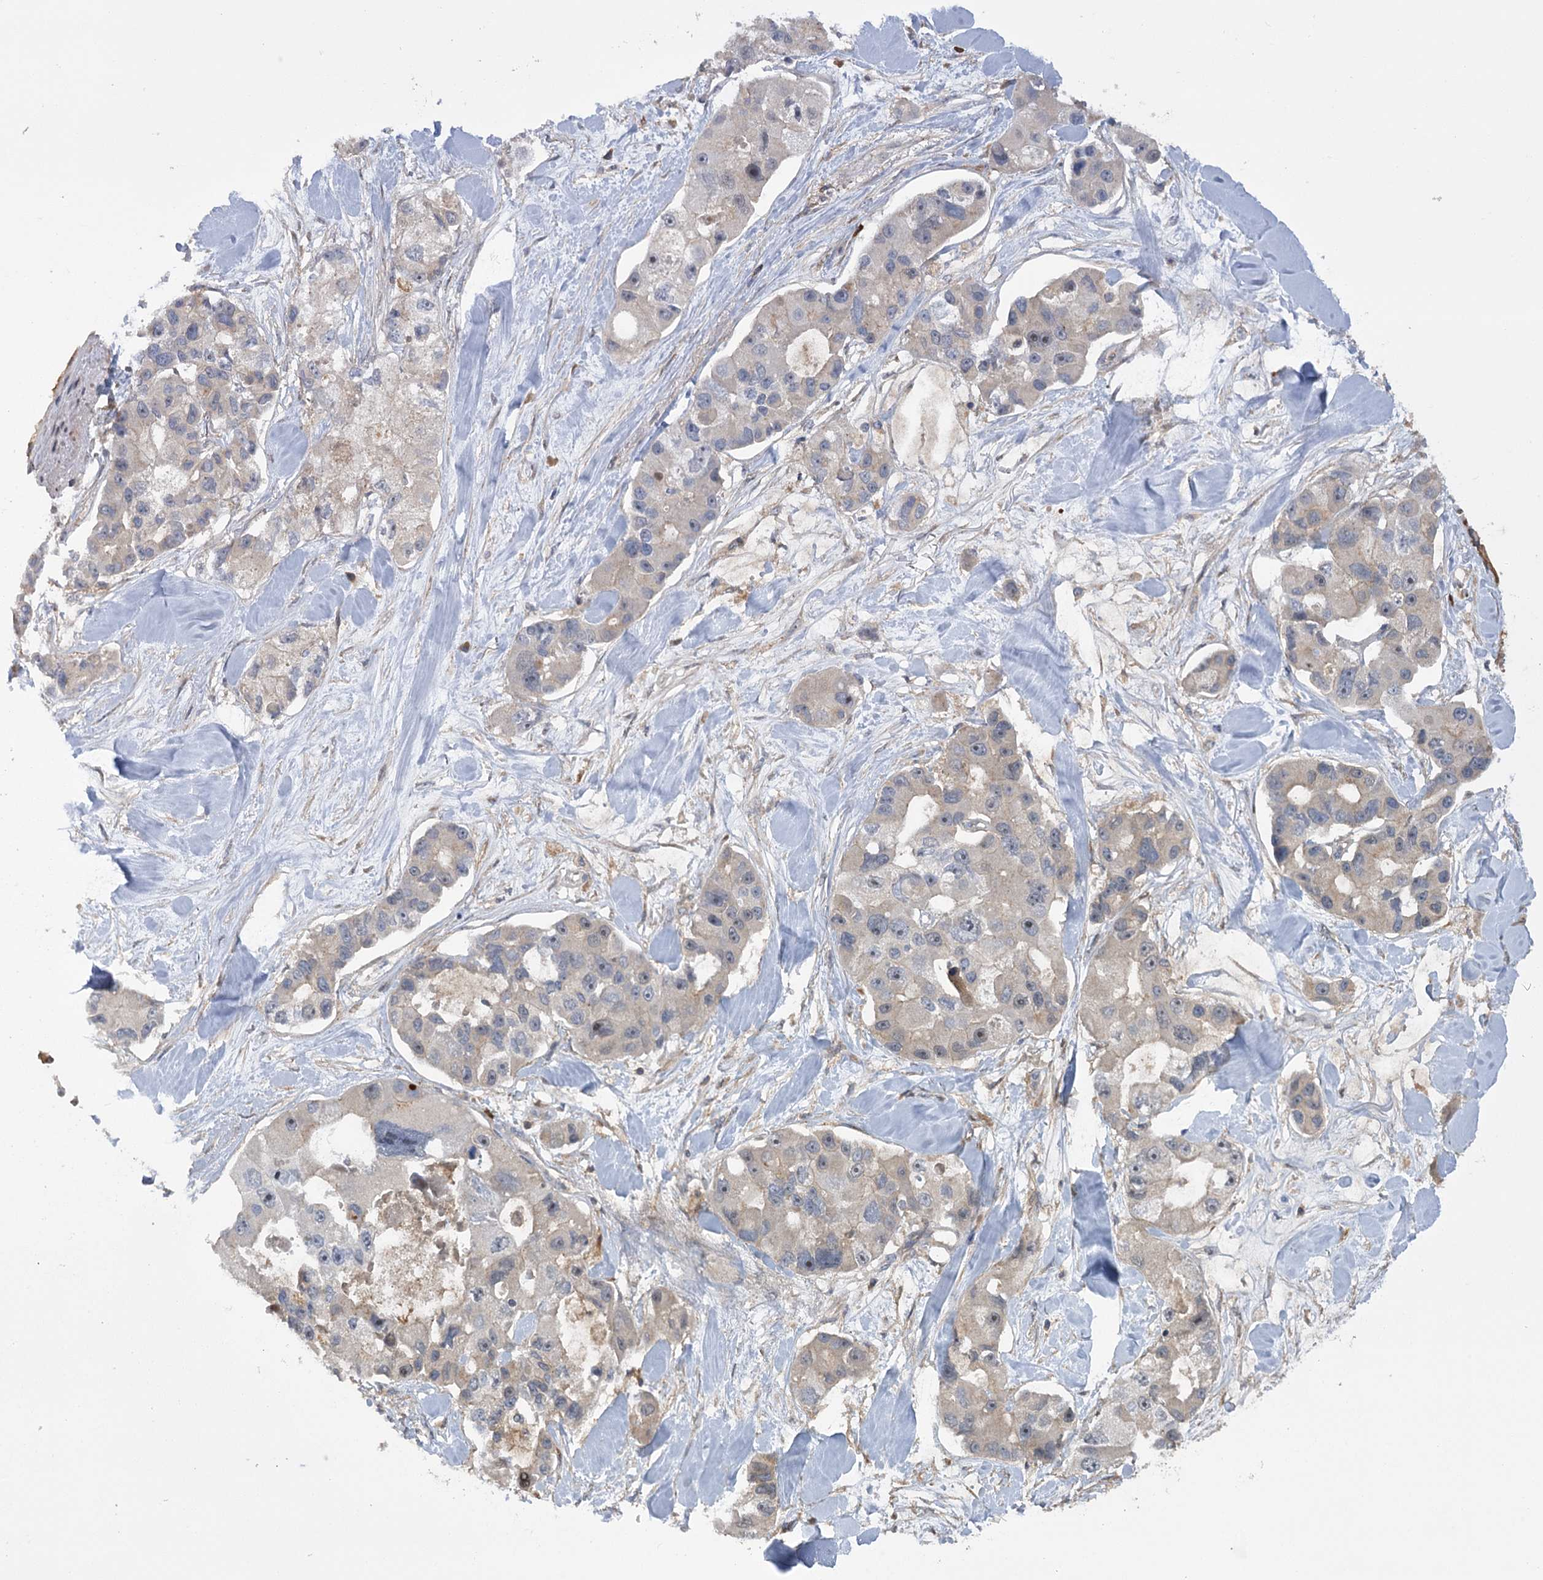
{"staining": {"intensity": "negative", "quantity": "none", "location": "none"}, "tissue": "lung cancer", "cell_type": "Tumor cells", "image_type": "cancer", "snomed": [{"axis": "morphology", "description": "Adenocarcinoma, NOS"}, {"axis": "topography", "description": "Lung"}], "caption": "Immunohistochemistry of human adenocarcinoma (lung) reveals no staining in tumor cells.", "gene": "KCNN2", "patient": {"sex": "female", "age": 54}}